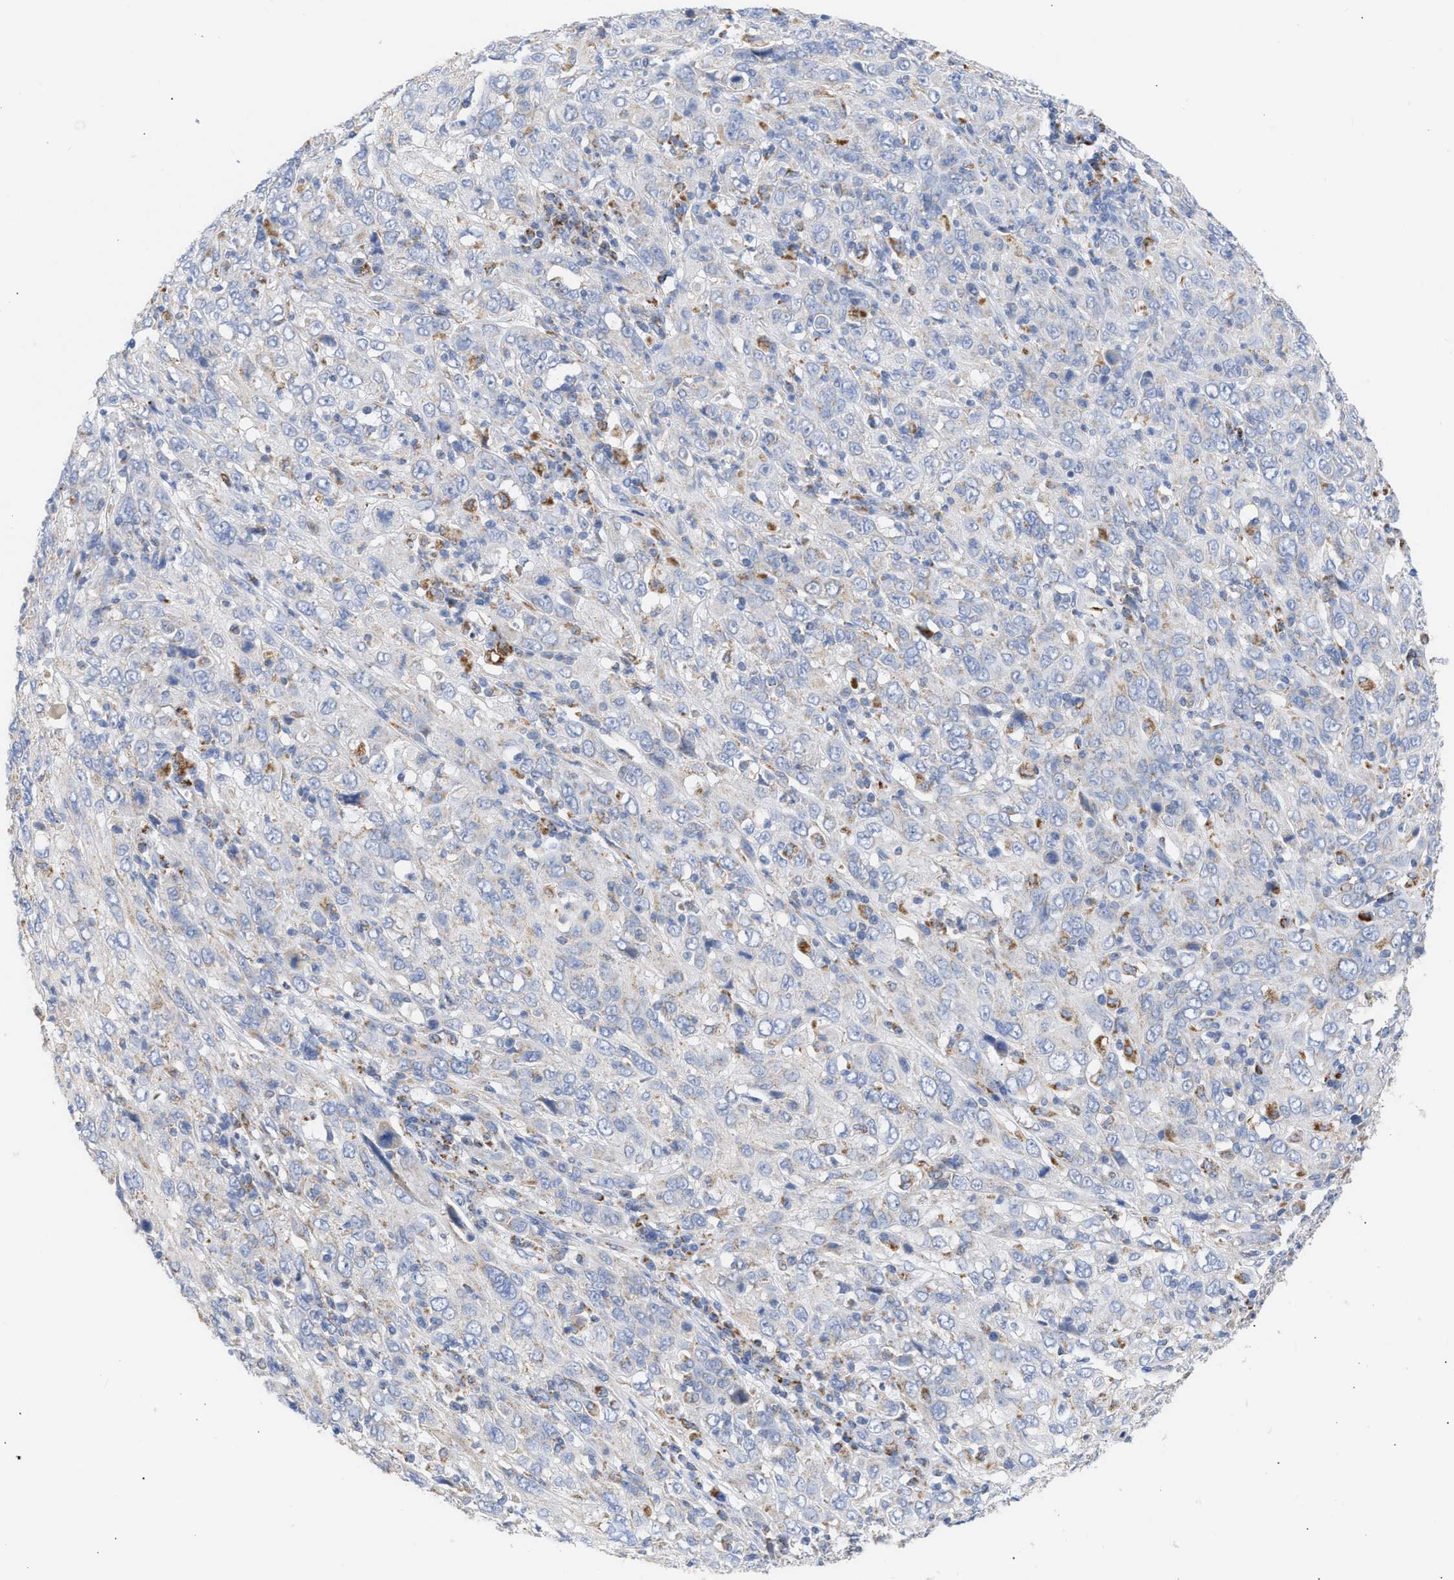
{"staining": {"intensity": "negative", "quantity": "none", "location": "none"}, "tissue": "cervical cancer", "cell_type": "Tumor cells", "image_type": "cancer", "snomed": [{"axis": "morphology", "description": "Squamous cell carcinoma, NOS"}, {"axis": "topography", "description": "Cervix"}], "caption": "A histopathology image of human cervical squamous cell carcinoma is negative for staining in tumor cells. The staining was performed using DAB to visualize the protein expression in brown, while the nuclei were stained in blue with hematoxylin (Magnification: 20x).", "gene": "ACOT13", "patient": {"sex": "female", "age": 46}}